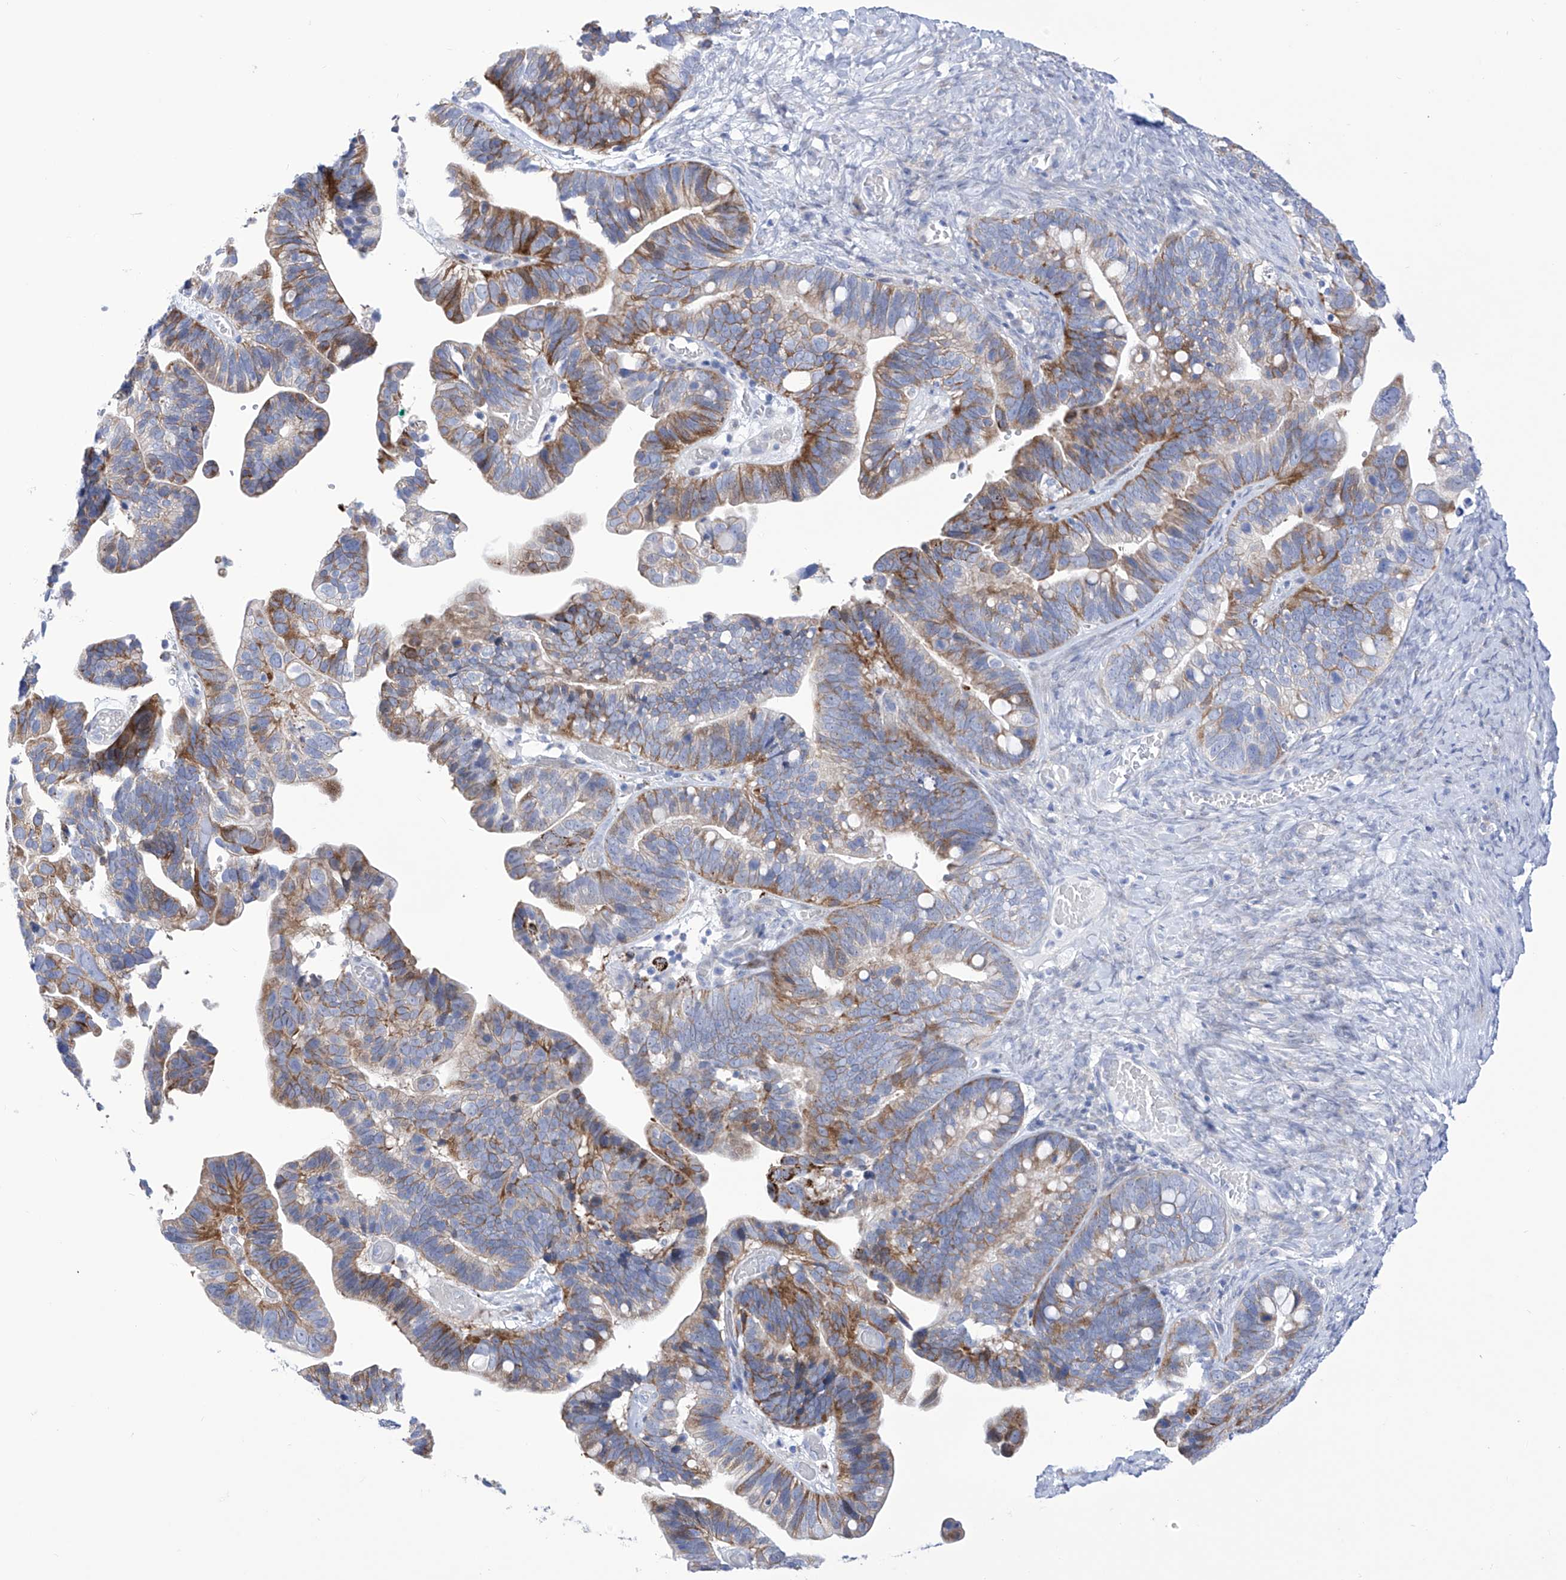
{"staining": {"intensity": "moderate", "quantity": "25%-75%", "location": "cytoplasmic/membranous"}, "tissue": "ovarian cancer", "cell_type": "Tumor cells", "image_type": "cancer", "snomed": [{"axis": "morphology", "description": "Cystadenocarcinoma, serous, NOS"}, {"axis": "topography", "description": "Ovary"}], "caption": "Immunohistochemistry (IHC) (DAB (3,3'-diaminobenzidine)) staining of serous cystadenocarcinoma (ovarian) shows moderate cytoplasmic/membranous protein staining in about 25%-75% of tumor cells.", "gene": "C1orf87", "patient": {"sex": "female", "age": 56}}